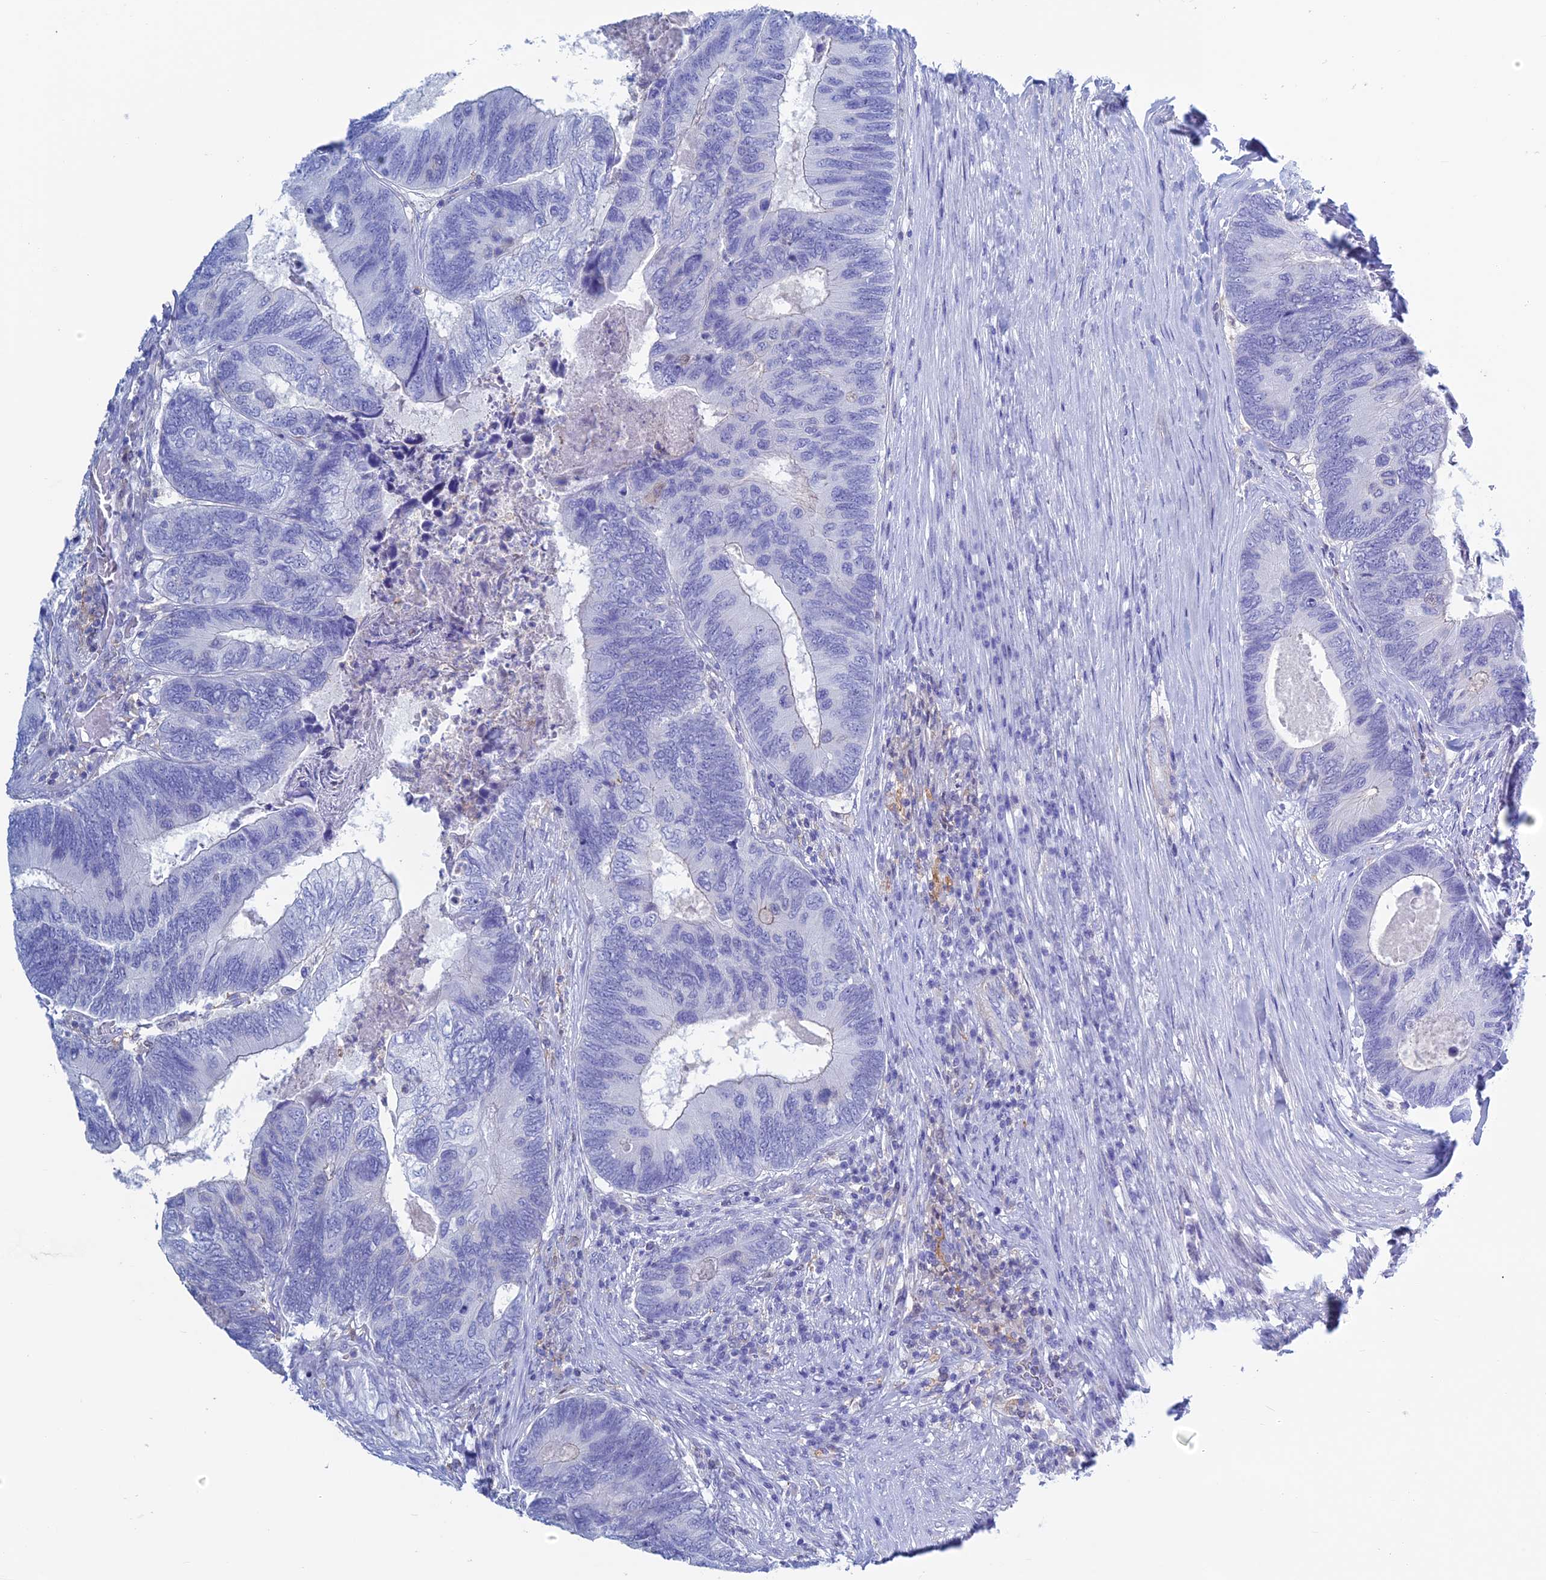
{"staining": {"intensity": "negative", "quantity": "none", "location": "none"}, "tissue": "colorectal cancer", "cell_type": "Tumor cells", "image_type": "cancer", "snomed": [{"axis": "morphology", "description": "Adenocarcinoma, NOS"}, {"axis": "topography", "description": "Colon"}], "caption": "There is no significant expression in tumor cells of colorectal cancer (adenocarcinoma).", "gene": "KCNK17", "patient": {"sex": "female", "age": 67}}